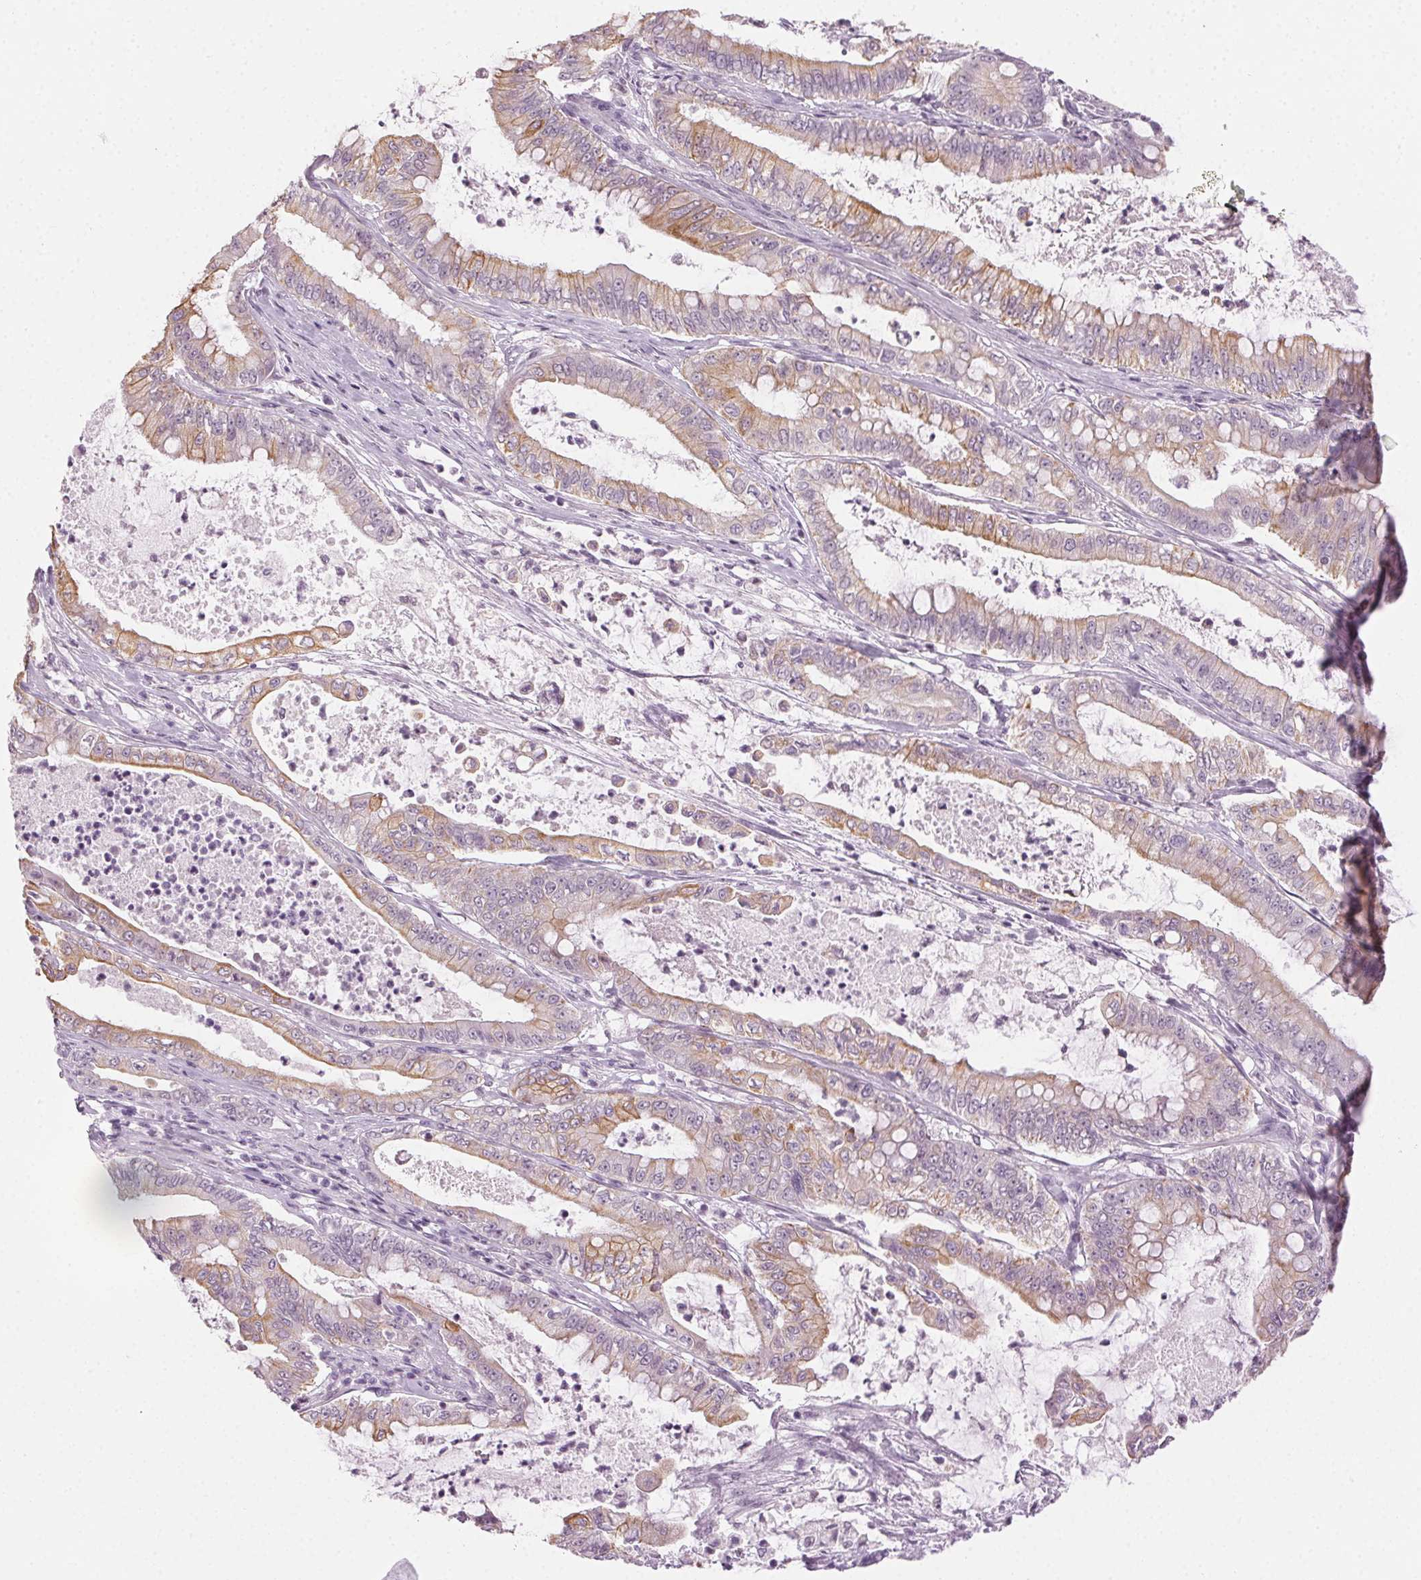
{"staining": {"intensity": "weak", "quantity": "25%-75%", "location": "cytoplasmic/membranous"}, "tissue": "pancreatic cancer", "cell_type": "Tumor cells", "image_type": "cancer", "snomed": [{"axis": "morphology", "description": "Adenocarcinoma, NOS"}, {"axis": "topography", "description": "Pancreas"}], "caption": "The image displays immunohistochemical staining of pancreatic cancer (adenocarcinoma). There is weak cytoplasmic/membranous expression is appreciated in approximately 25%-75% of tumor cells.", "gene": "AIF1L", "patient": {"sex": "male", "age": 71}}